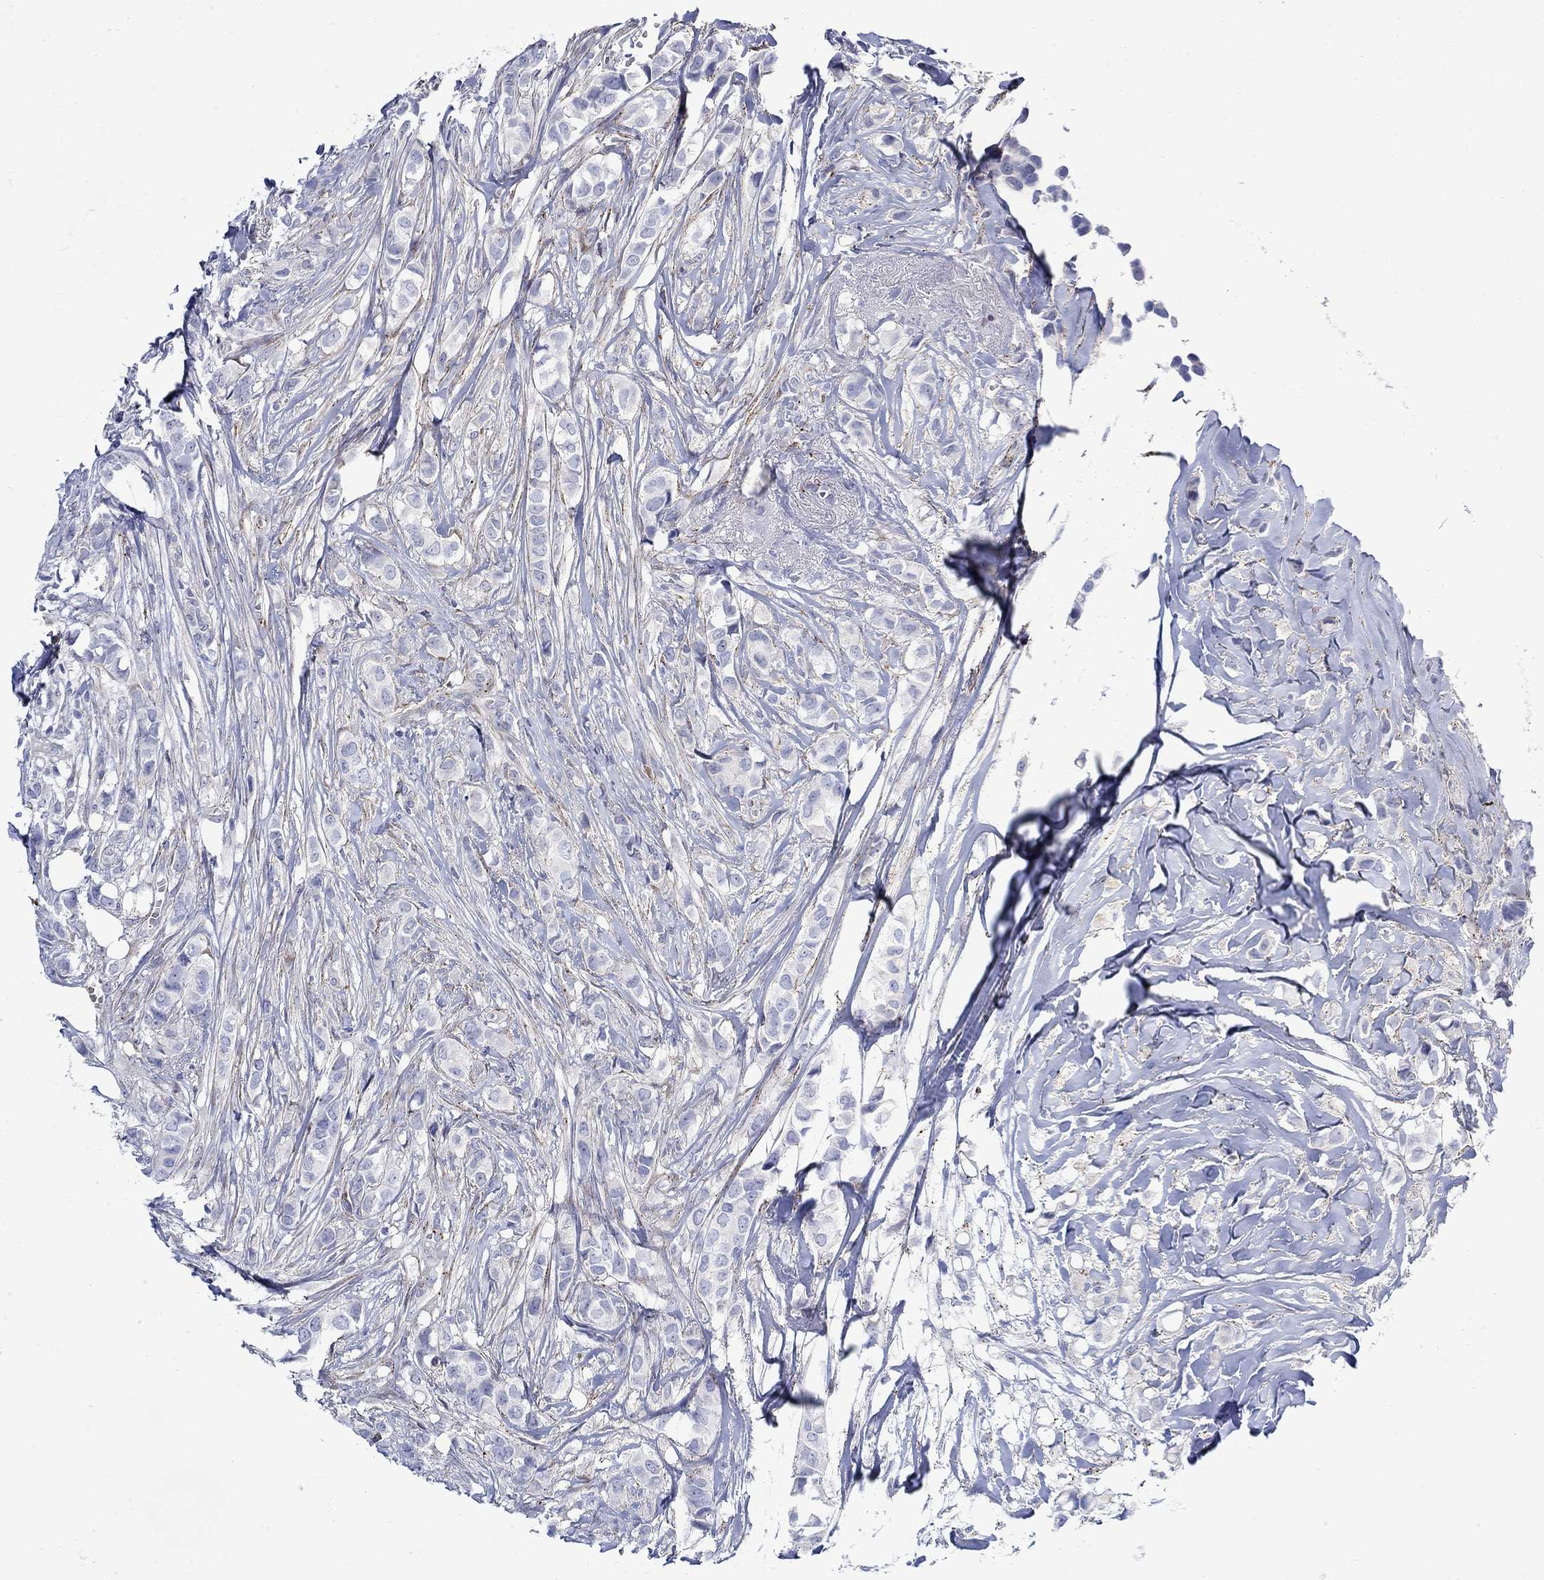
{"staining": {"intensity": "negative", "quantity": "none", "location": "none"}, "tissue": "breast cancer", "cell_type": "Tumor cells", "image_type": "cancer", "snomed": [{"axis": "morphology", "description": "Duct carcinoma"}, {"axis": "topography", "description": "Breast"}], "caption": "Breast cancer (intraductal carcinoma) was stained to show a protein in brown. There is no significant positivity in tumor cells. Nuclei are stained in blue.", "gene": "KSR2", "patient": {"sex": "female", "age": 85}}